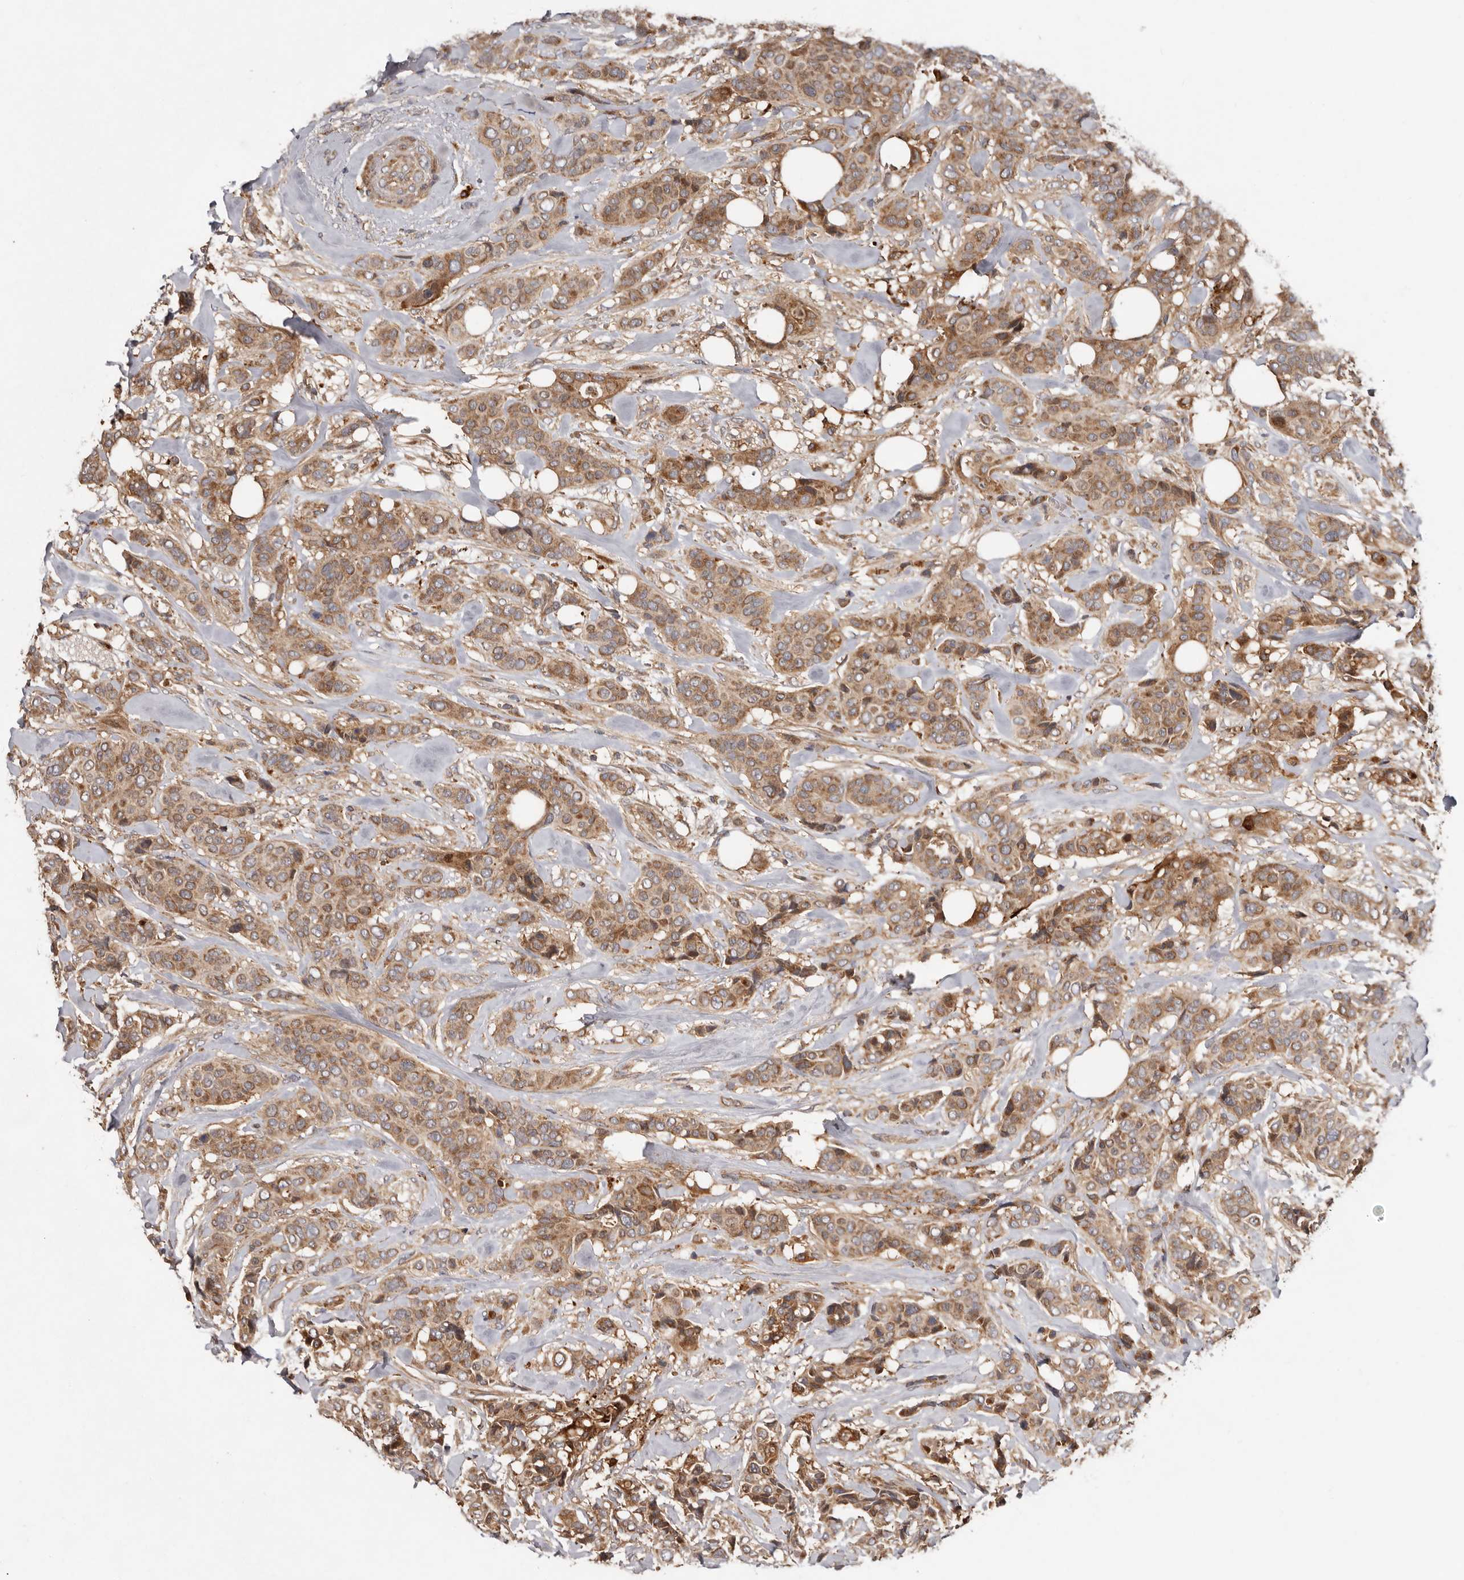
{"staining": {"intensity": "moderate", "quantity": ">75%", "location": "cytoplasmic/membranous"}, "tissue": "breast cancer", "cell_type": "Tumor cells", "image_type": "cancer", "snomed": [{"axis": "morphology", "description": "Lobular carcinoma"}, {"axis": "topography", "description": "Breast"}], "caption": "About >75% of tumor cells in breast cancer (lobular carcinoma) exhibit moderate cytoplasmic/membranous protein staining as visualized by brown immunohistochemical staining.", "gene": "GOT1L1", "patient": {"sex": "female", "age": 51}}